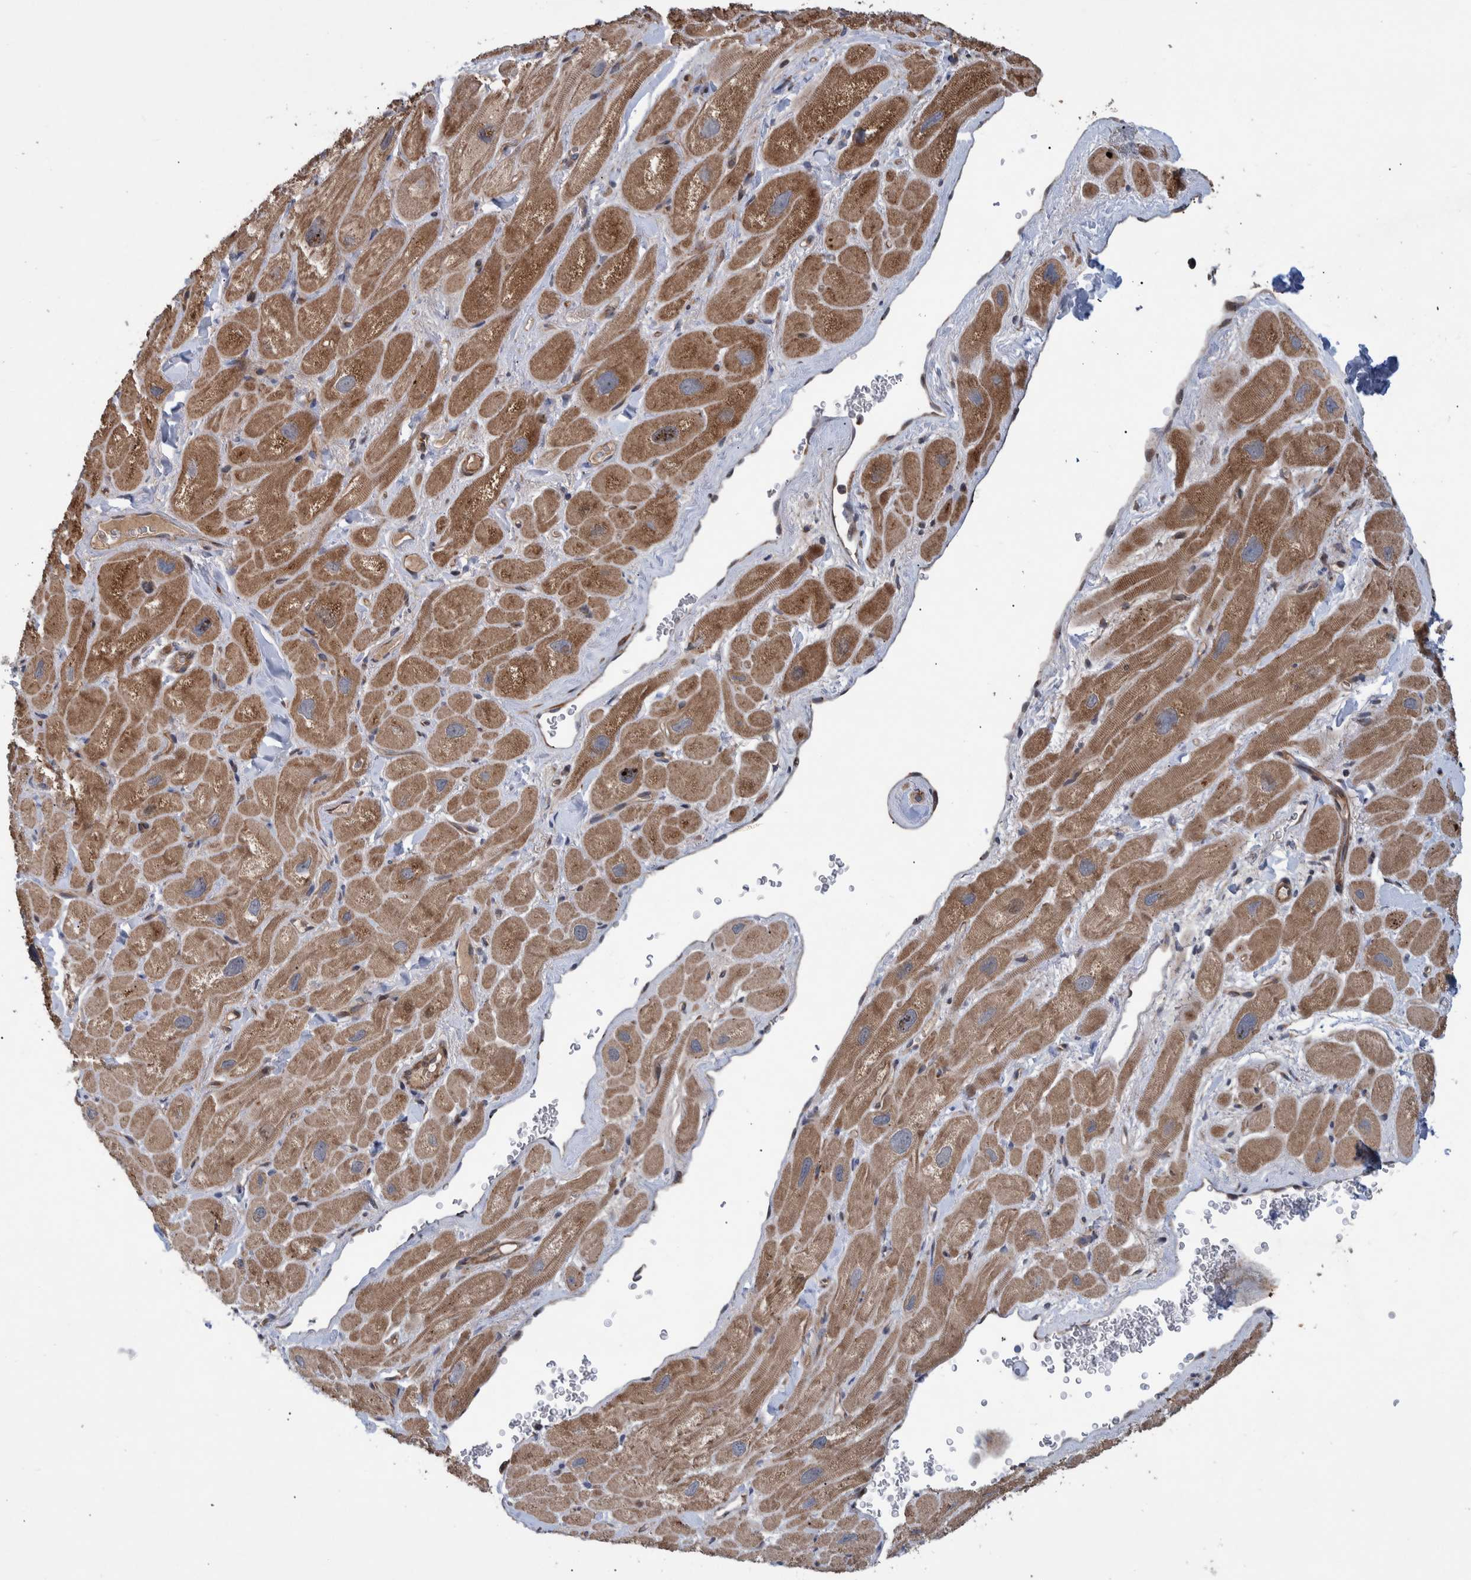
{"staining": {"intensity": "strong", "quantity": "25%-75%", "location": "cytoplasmic/membranous"}, "tissue": "heart muscle", "cell_type": "Cardiomyocytes", "image_type": "normal", "snomed": [{"axis": "morphology", "description": "Normal tissue, NOS"}, {"axis": "topography", "description": "Heart"}], "caption": "Protein staining demonstrates strong cytoplasmic/membranous staining in about 25%-75% of cardiomyocytes in normal heart muscle.", "gene": "B3GNTL1", "patient": {"sex": "male", "age": 49}}